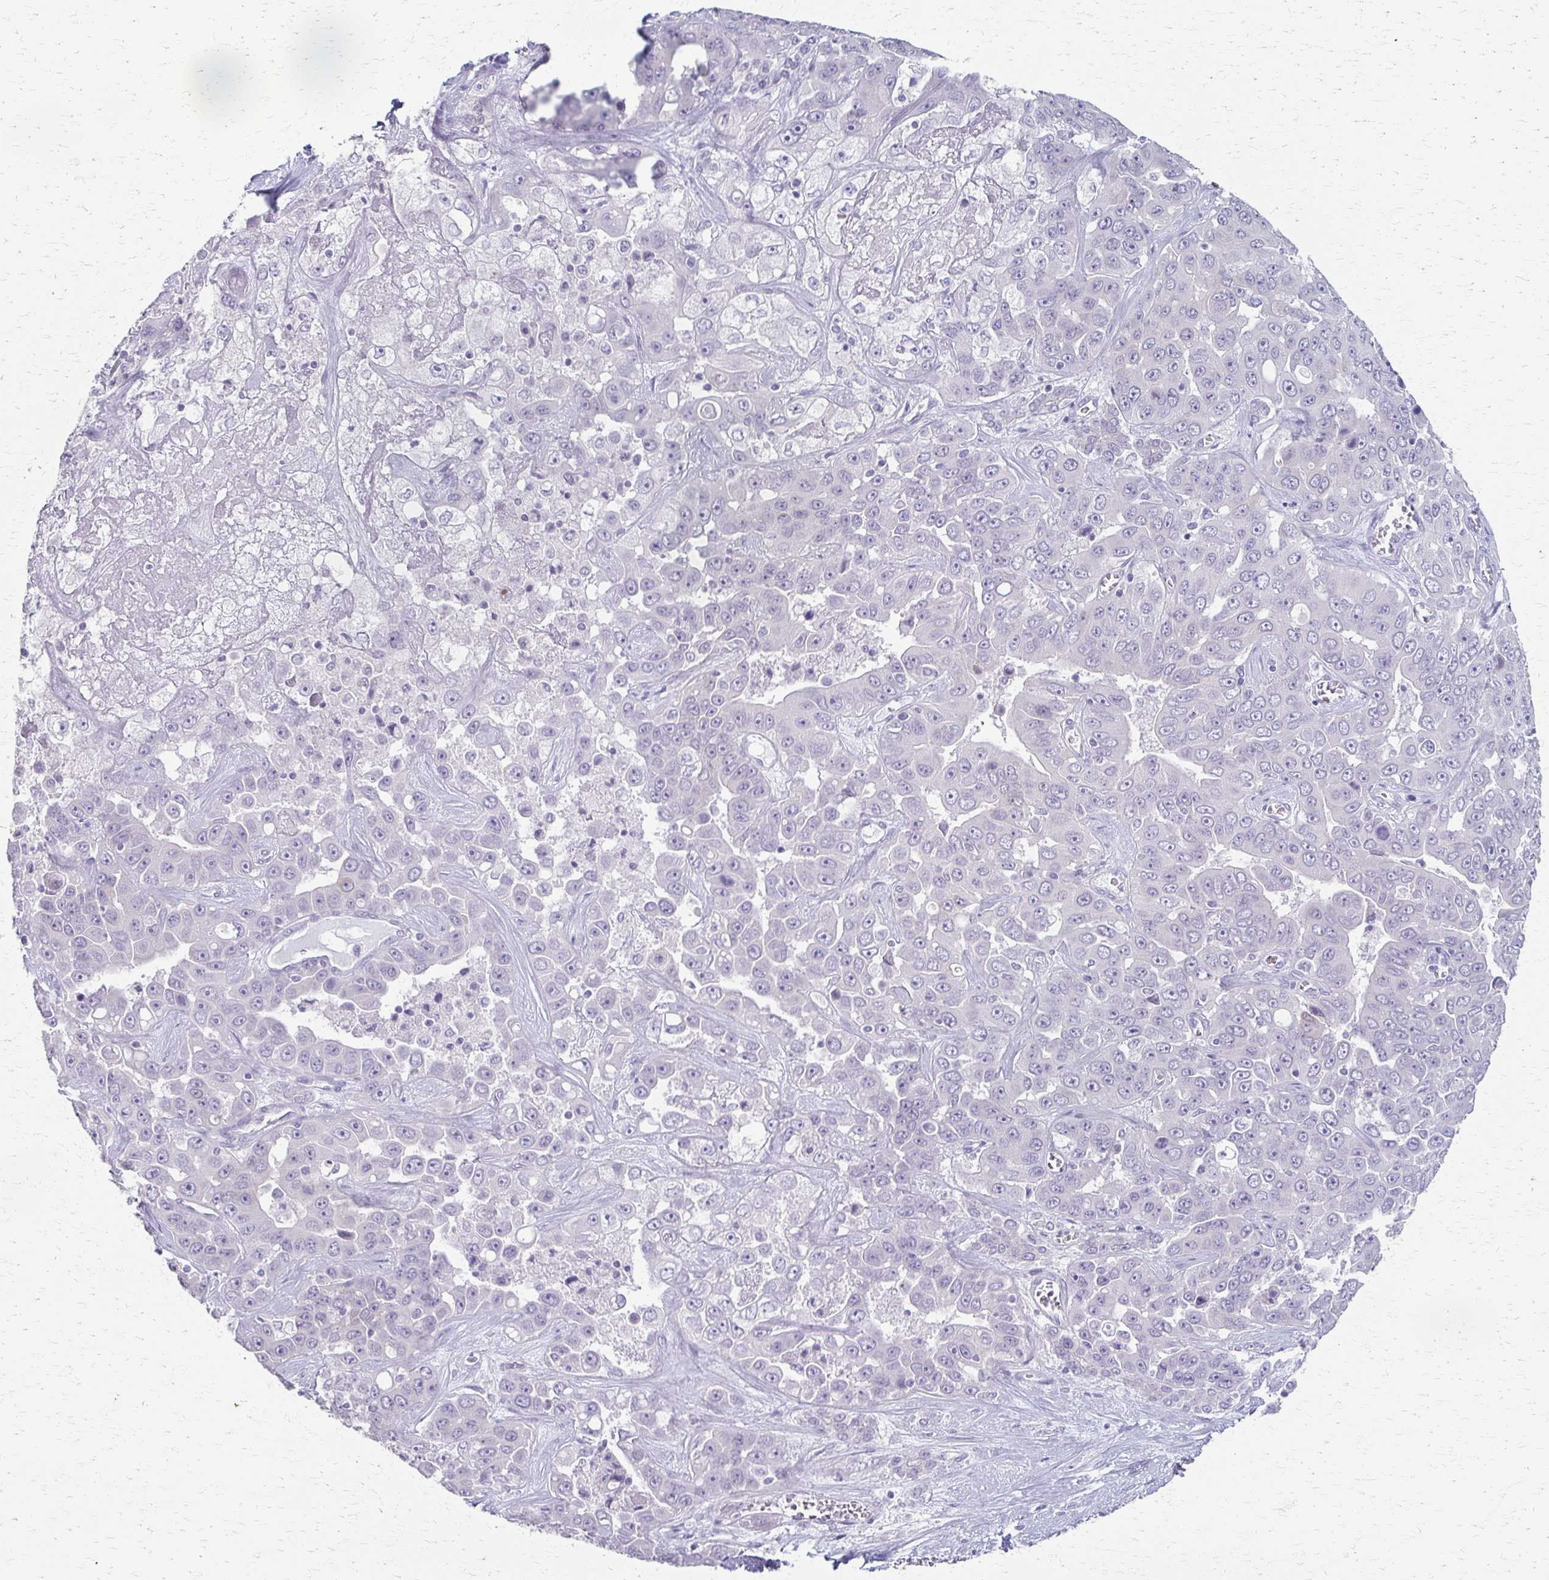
{"staining": {"intensity": "negative", "quantity": "none", "location": "none"}, "tissue": "liver cancer", "cell_type": "Tumor cells", "image_type": "cancer", "snomed": [{"axis": "morphology", "description": "Cholangiocarcinoma"}, {"axis": "topography", "description": "Liver"}], "caption": "Micrograph shows no protein expression in tumor cells of liver cancer tissue.", "gene": "CYB5A", "patient": {"sex": "female", "age": 52}}